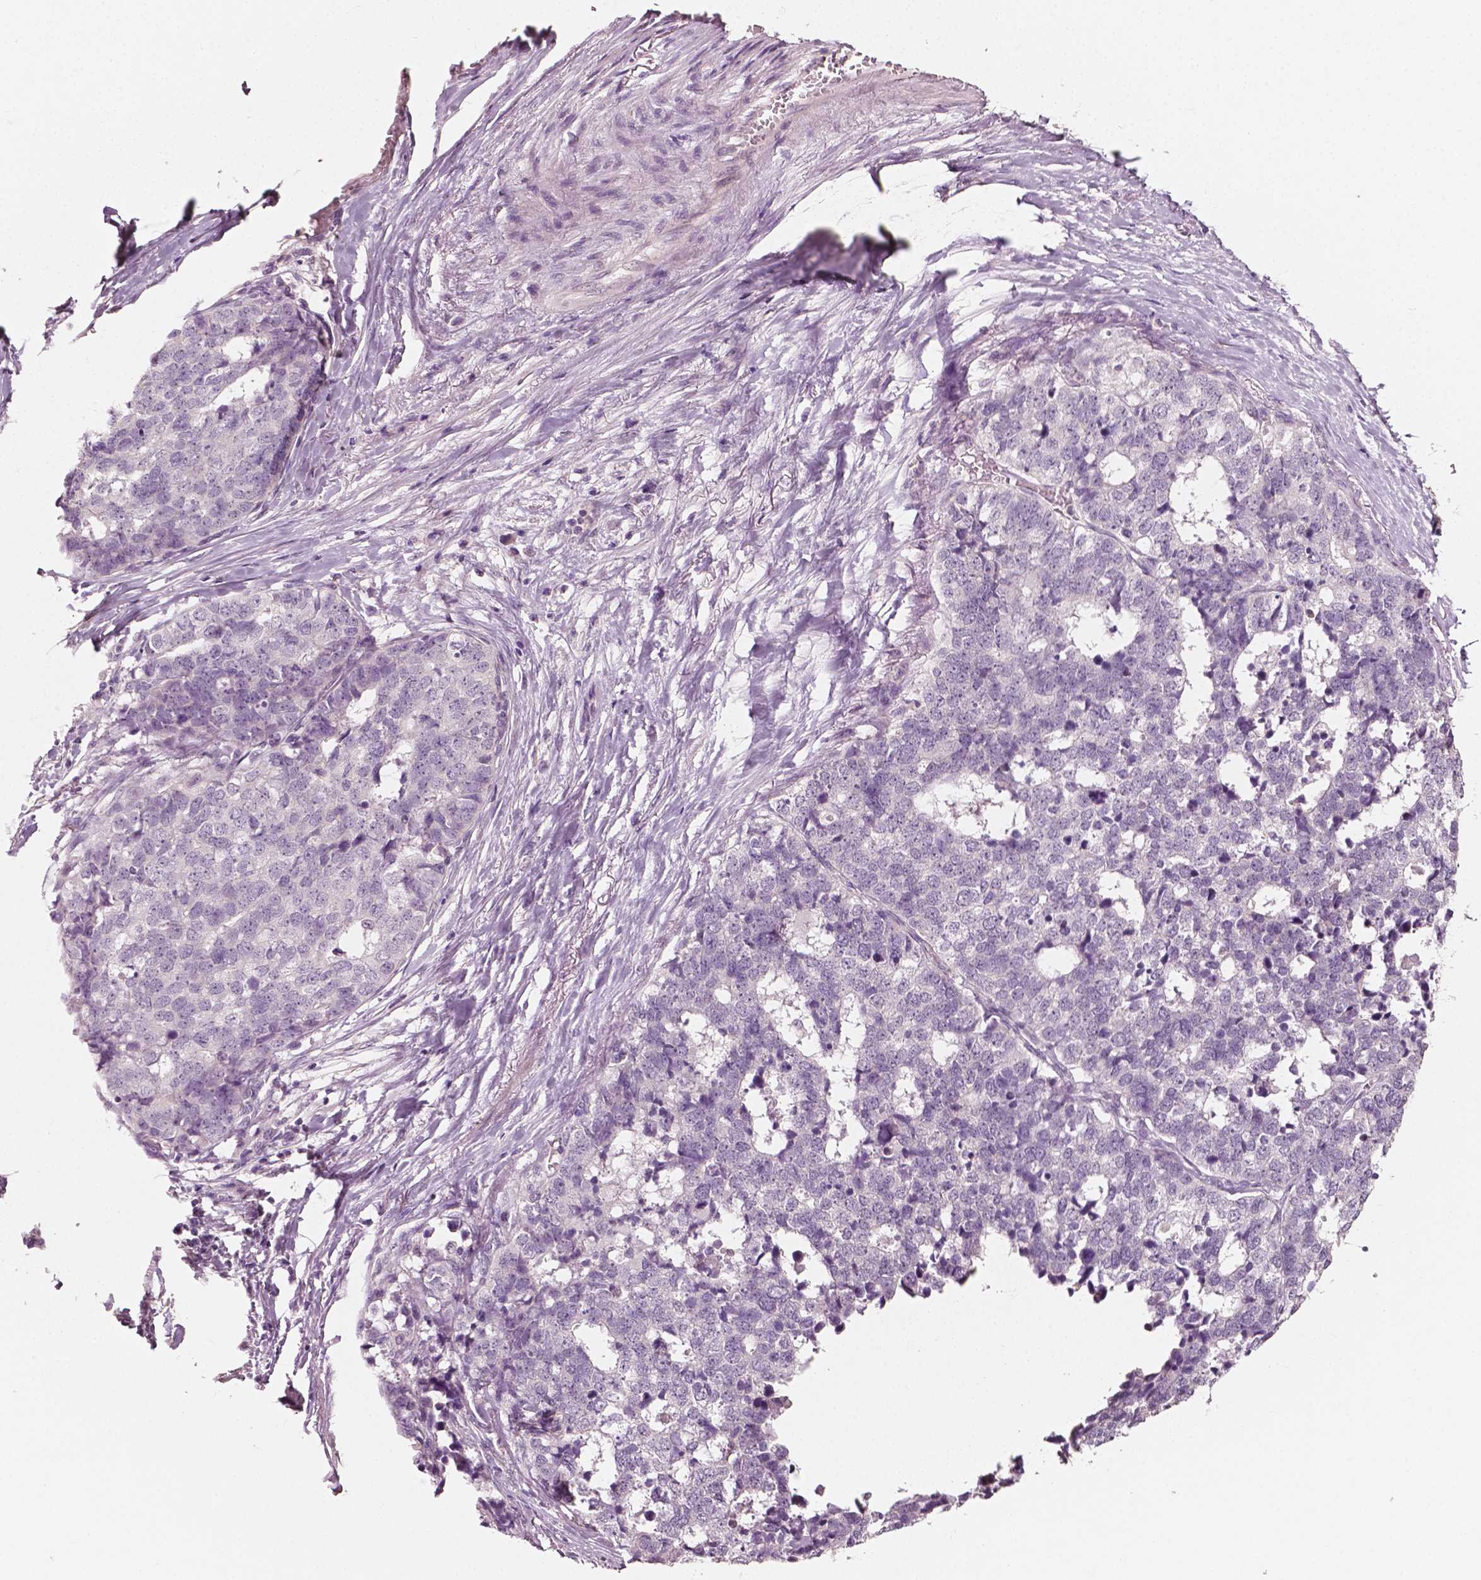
{"staining": {"intensity": "negative", "quantity": "none", "location": "none"}, "tissue": "stomach cancer", "cell_type": "Tumor cells", "image_type": "cancer", "snomed": [{"axis": "morphology", "description": "Adenocarcinoma, NOS"}, {"axis": "topography", "description": "Stomach"}], "caption": "DAB (3,3'-diaminobenzidine) immunohistochemical staining of adenocarcinoma (stomach) demonstrates no significant staining in tumor cells. (Stains: DAB (3,3'-diaminobenzidine) IHC with hematoxylin counter stain, Microscopy: brightfield microscopy at high magnification).", "gene": "PLA2R1", "patient": {"sex": "male", "age": 69}}